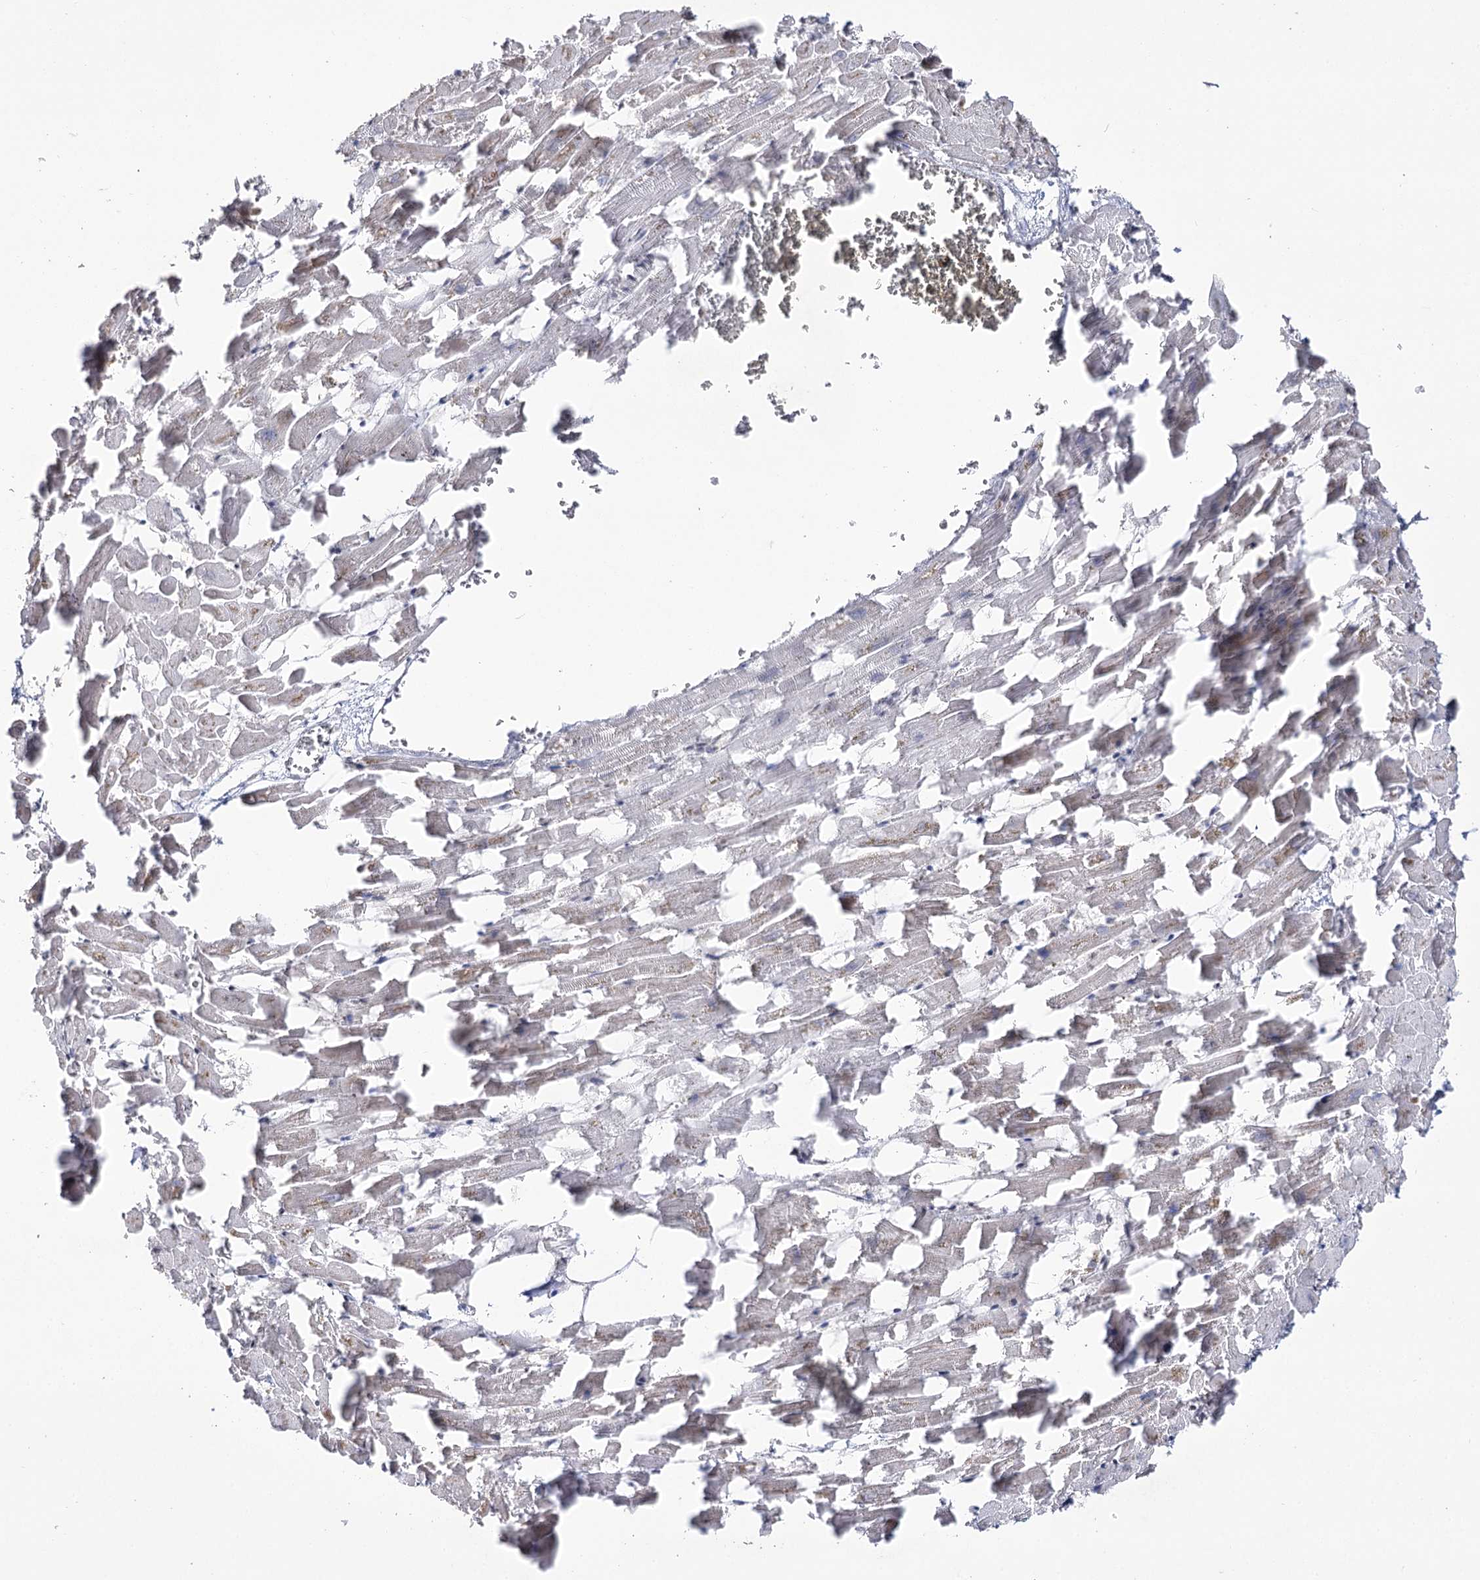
{"staining": {"intensity": "negative", "quantity": "none", "location": "none"}, "tissue": "heart muscle", "cell_type": "Cardiomyocytes", "image_type": "normal", "snomed": [{"axis": "morphology", "description": "Normal tissue, NOS"}, {"axis": "topography", "description": "Heart"}], "caption": "Immunohistochemistry image of unremarkable heart muscle: heart muscle stained with DAB (3,3'-diaminobenzidine) displays no significant protein expression in cardiomyocytes. (Immunohistochemistry (ihc), brightfield microscopy, high magnification).", "gene": "VGLL4", "patient": {"sex": "female", "age": 64}}